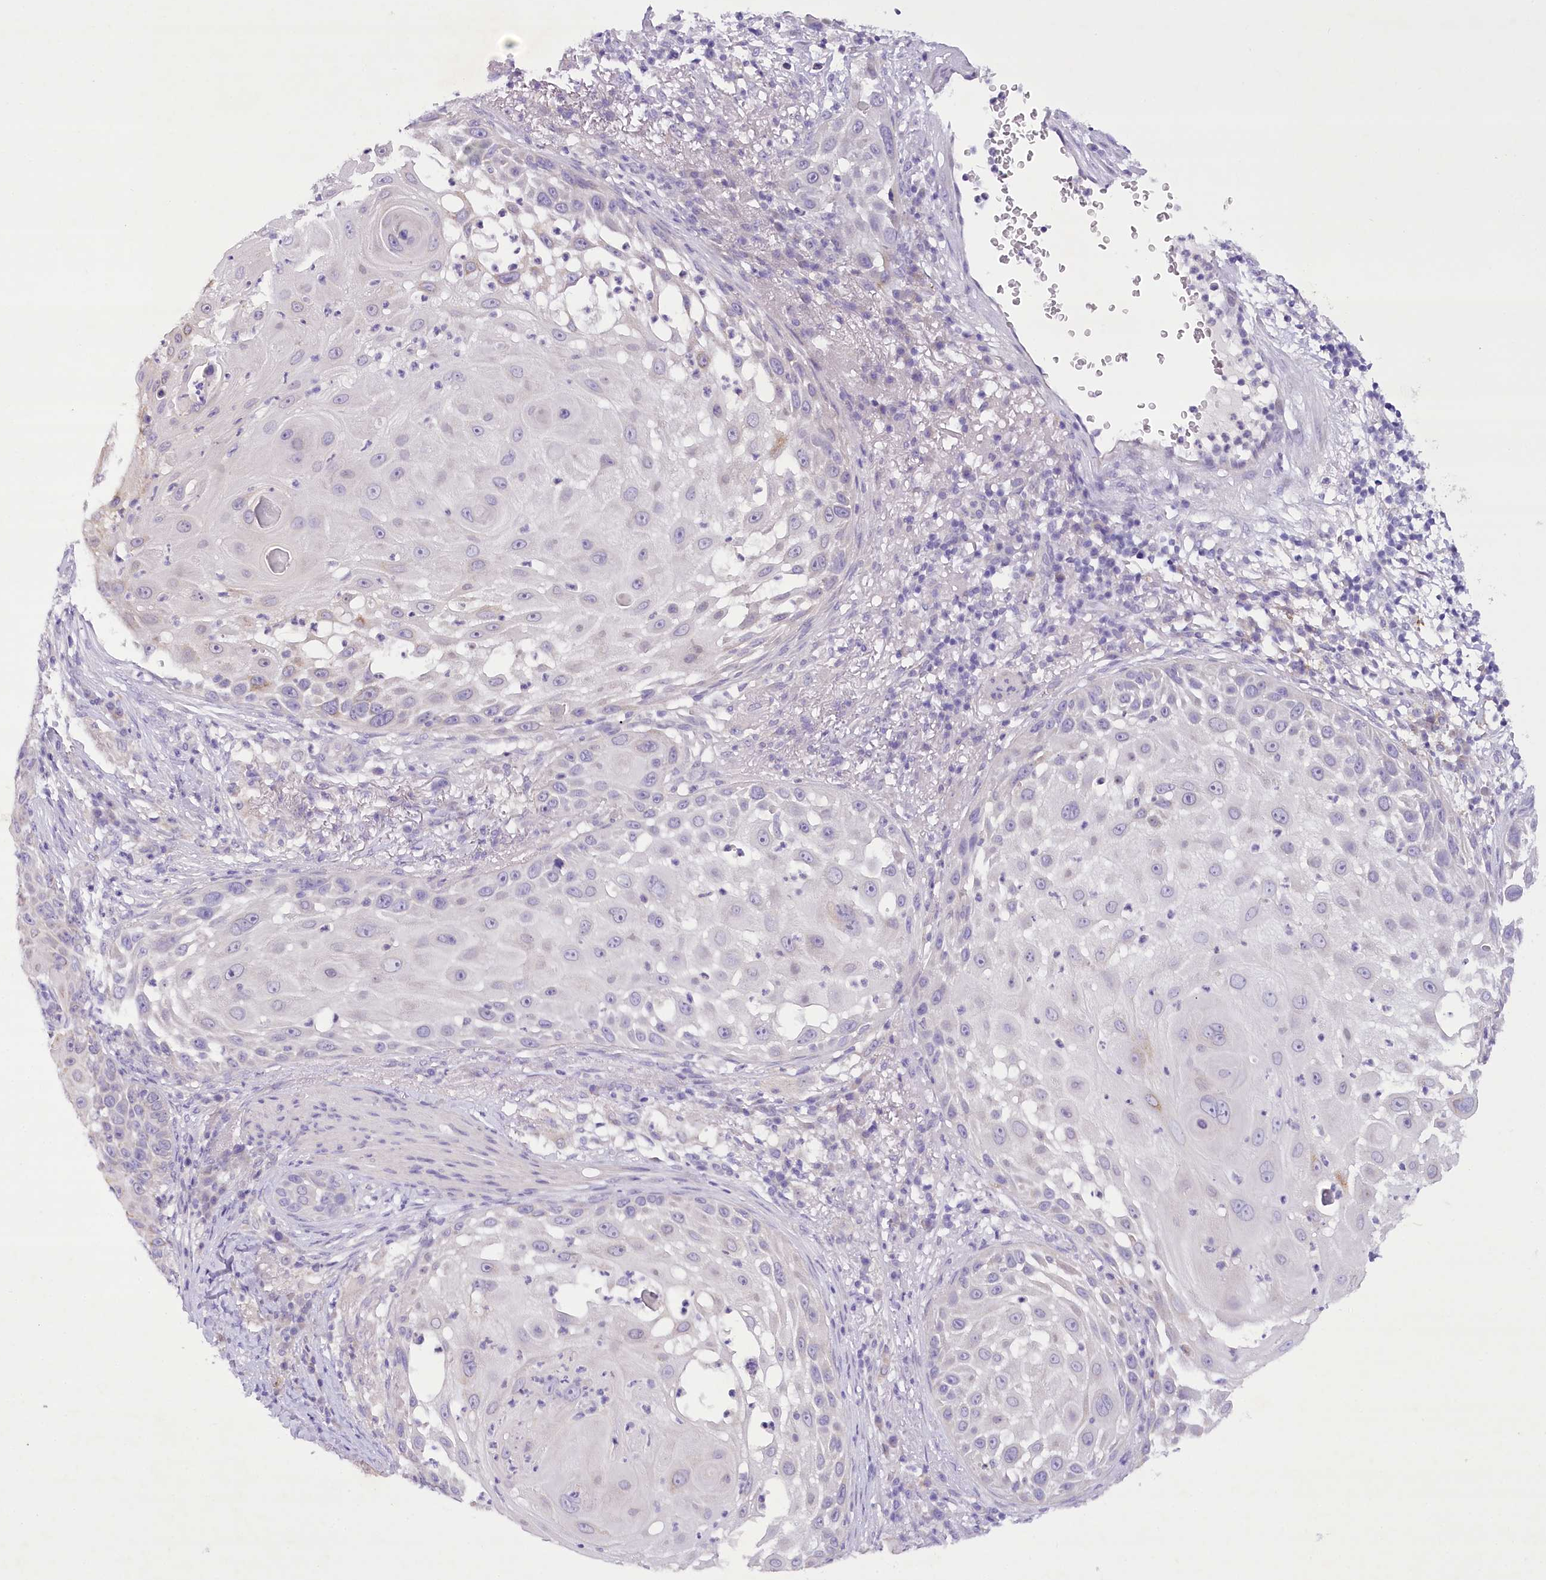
{"staining": {"intensity": "negative", "quantity": "none", "location": "none"}, "tissue": "skin cancer", "cell_type": "Tumor cells", "image_type": "cancer", "snomed": [{"axis": "morphology", "description": "Squamous cell carcinoma, NOS"}, {"axis": "topography", "description": "Skin"}], "caption": "The photomicrograph reveals no significant expression in tumor cells of skin cancer. (Stains: DAB (3,3'-diaminobenzidine) IHC with hematoxylin counter stain, Microscopy: brightfield microscopy at high magnification).", "gene": "DCUN1D1", "patient": {"sex": "female", "age": 44}}